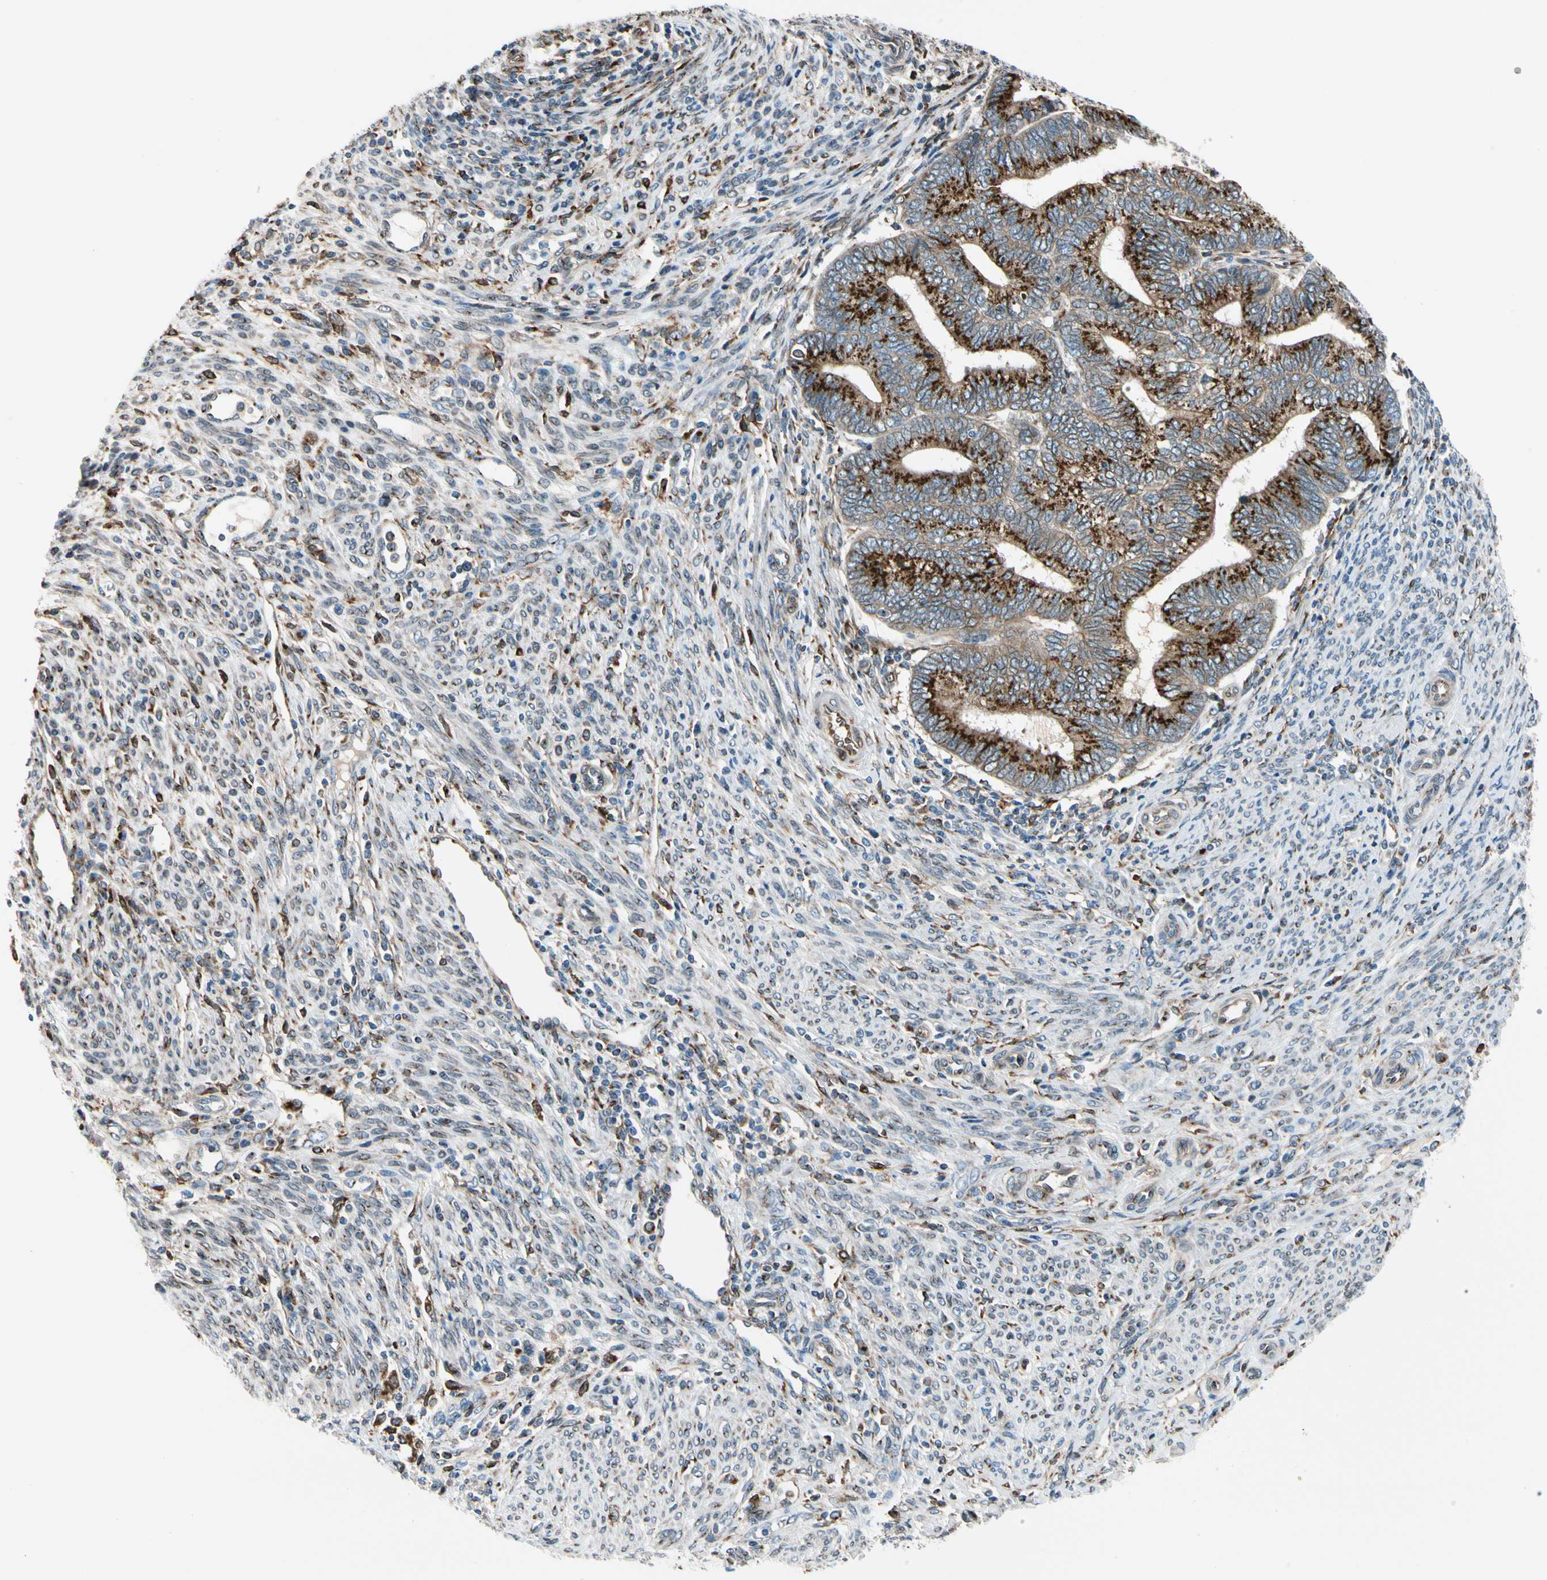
{"staining": {"intensity": "strong", "quantity": ">75%", "location": "cytoplasmic/membranous"}, "tissue": "endometrial cancer", "cell_type": "Tumor cells", "image_type": "cancer", "snomed": [{"axis": "morphology", "description": "Adenocarcinoma, NOS"}, {"axis": "topography", "description": "Uterus"}, {"axis": "topography", "description": "Endometrium"}], "caption": "Immunohistochemistry photomicrograph of neoplastic tissue: human endometrial cancer stained using IHC demonstrates high levels of strong protein expression localized specifically in the cytoplasmic/membranous of tumor cells, appearing as a cytoplasmic/membranous brown color.", "gene": "NUCB1", "patient": {"sex": "female", "age": 70}}